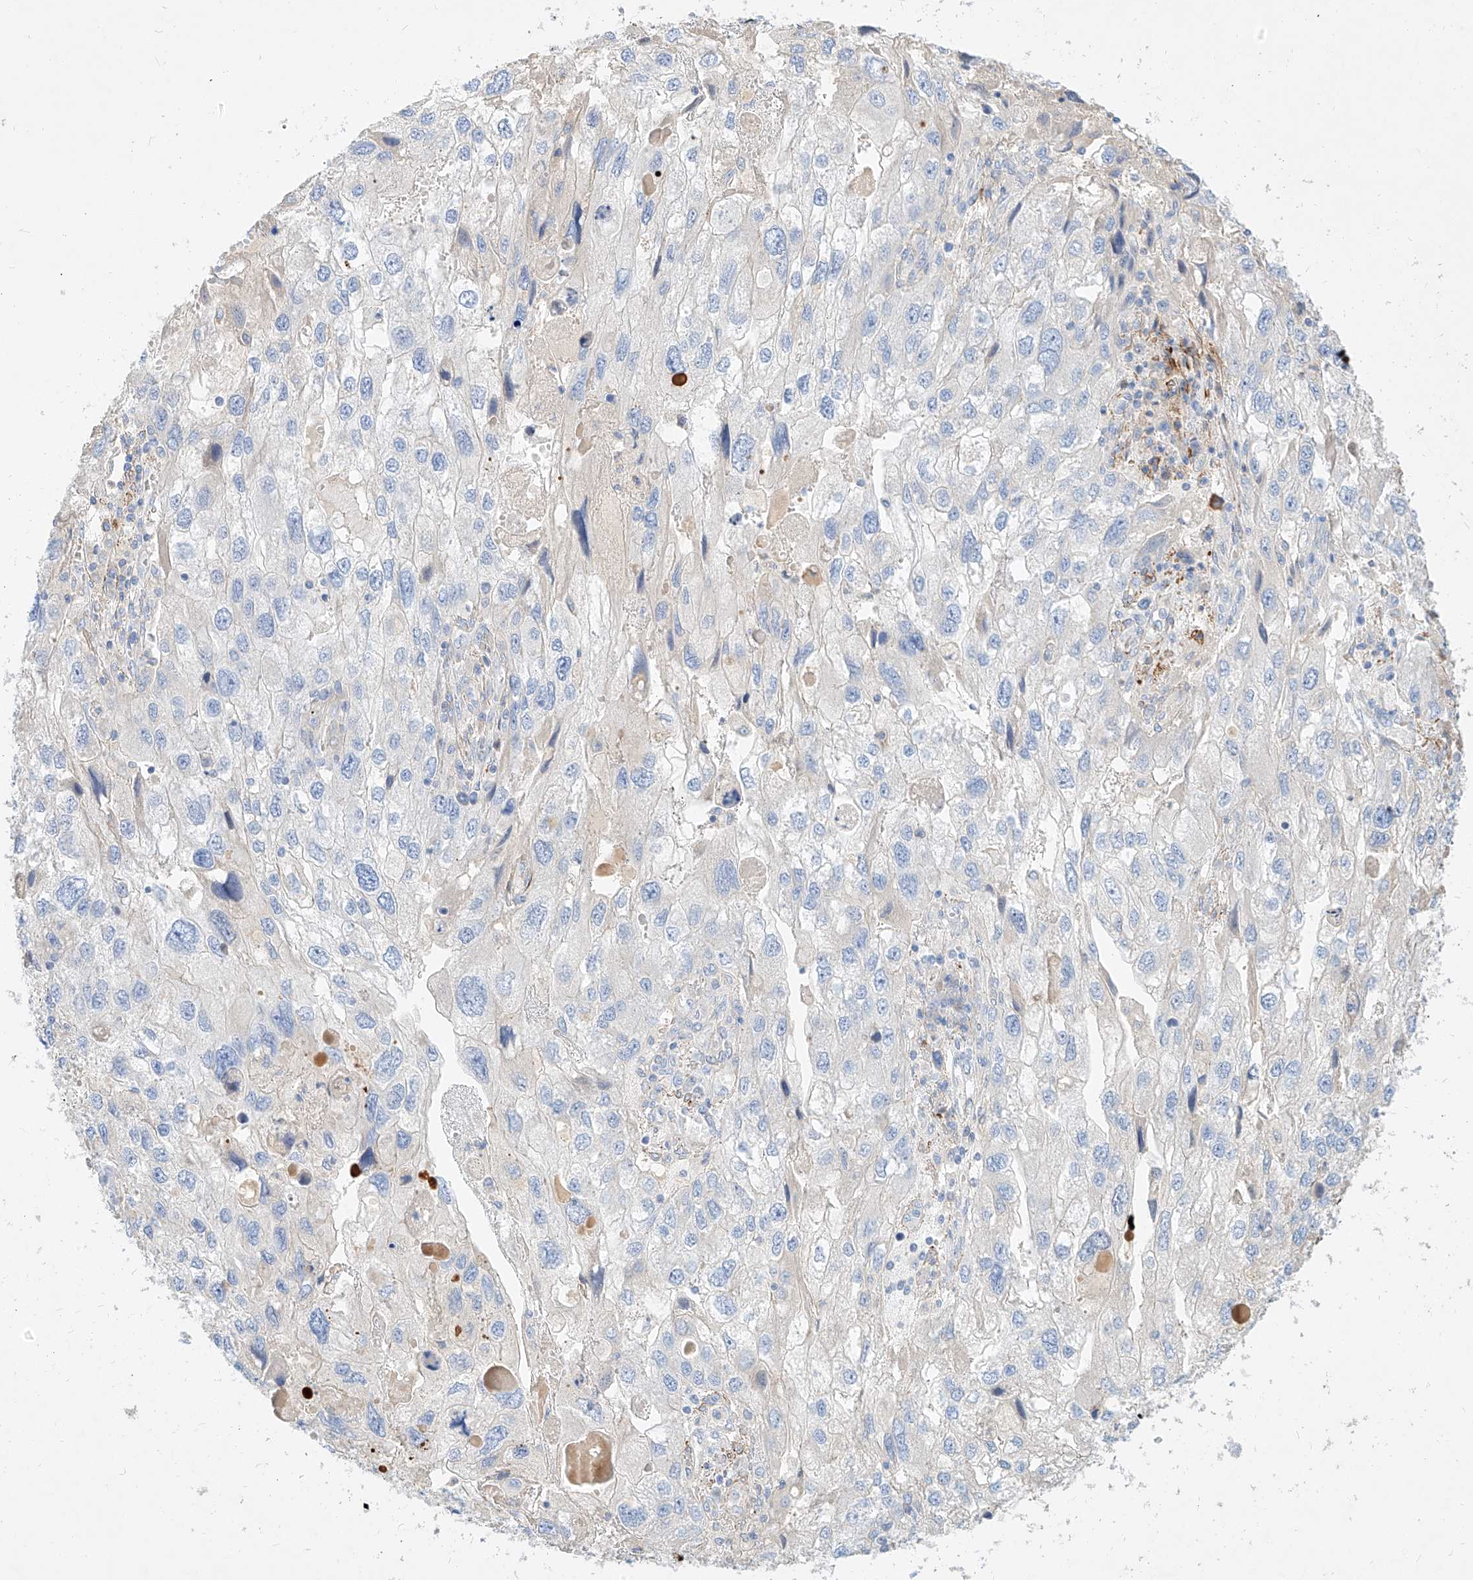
{"staining": {"intensity": "negative", "quantity": "none", "location": "none"}, "tissue": "endometrial cancer", "cell_type": "Tumor cells", "image_type": "cancer", "snomed": [{"axis": "morphology", "description": "Adenocarcinoma, NOS"}, {"axis": "topography", "description": "Endometrium"}], "caption": "Human endometrial cancer (adenocarcinoma) stained for a protein using IHC reveals no positivity in tumor cells.", "gene": "KCNH5", "patient": {"sex": "female", "age": 49}}